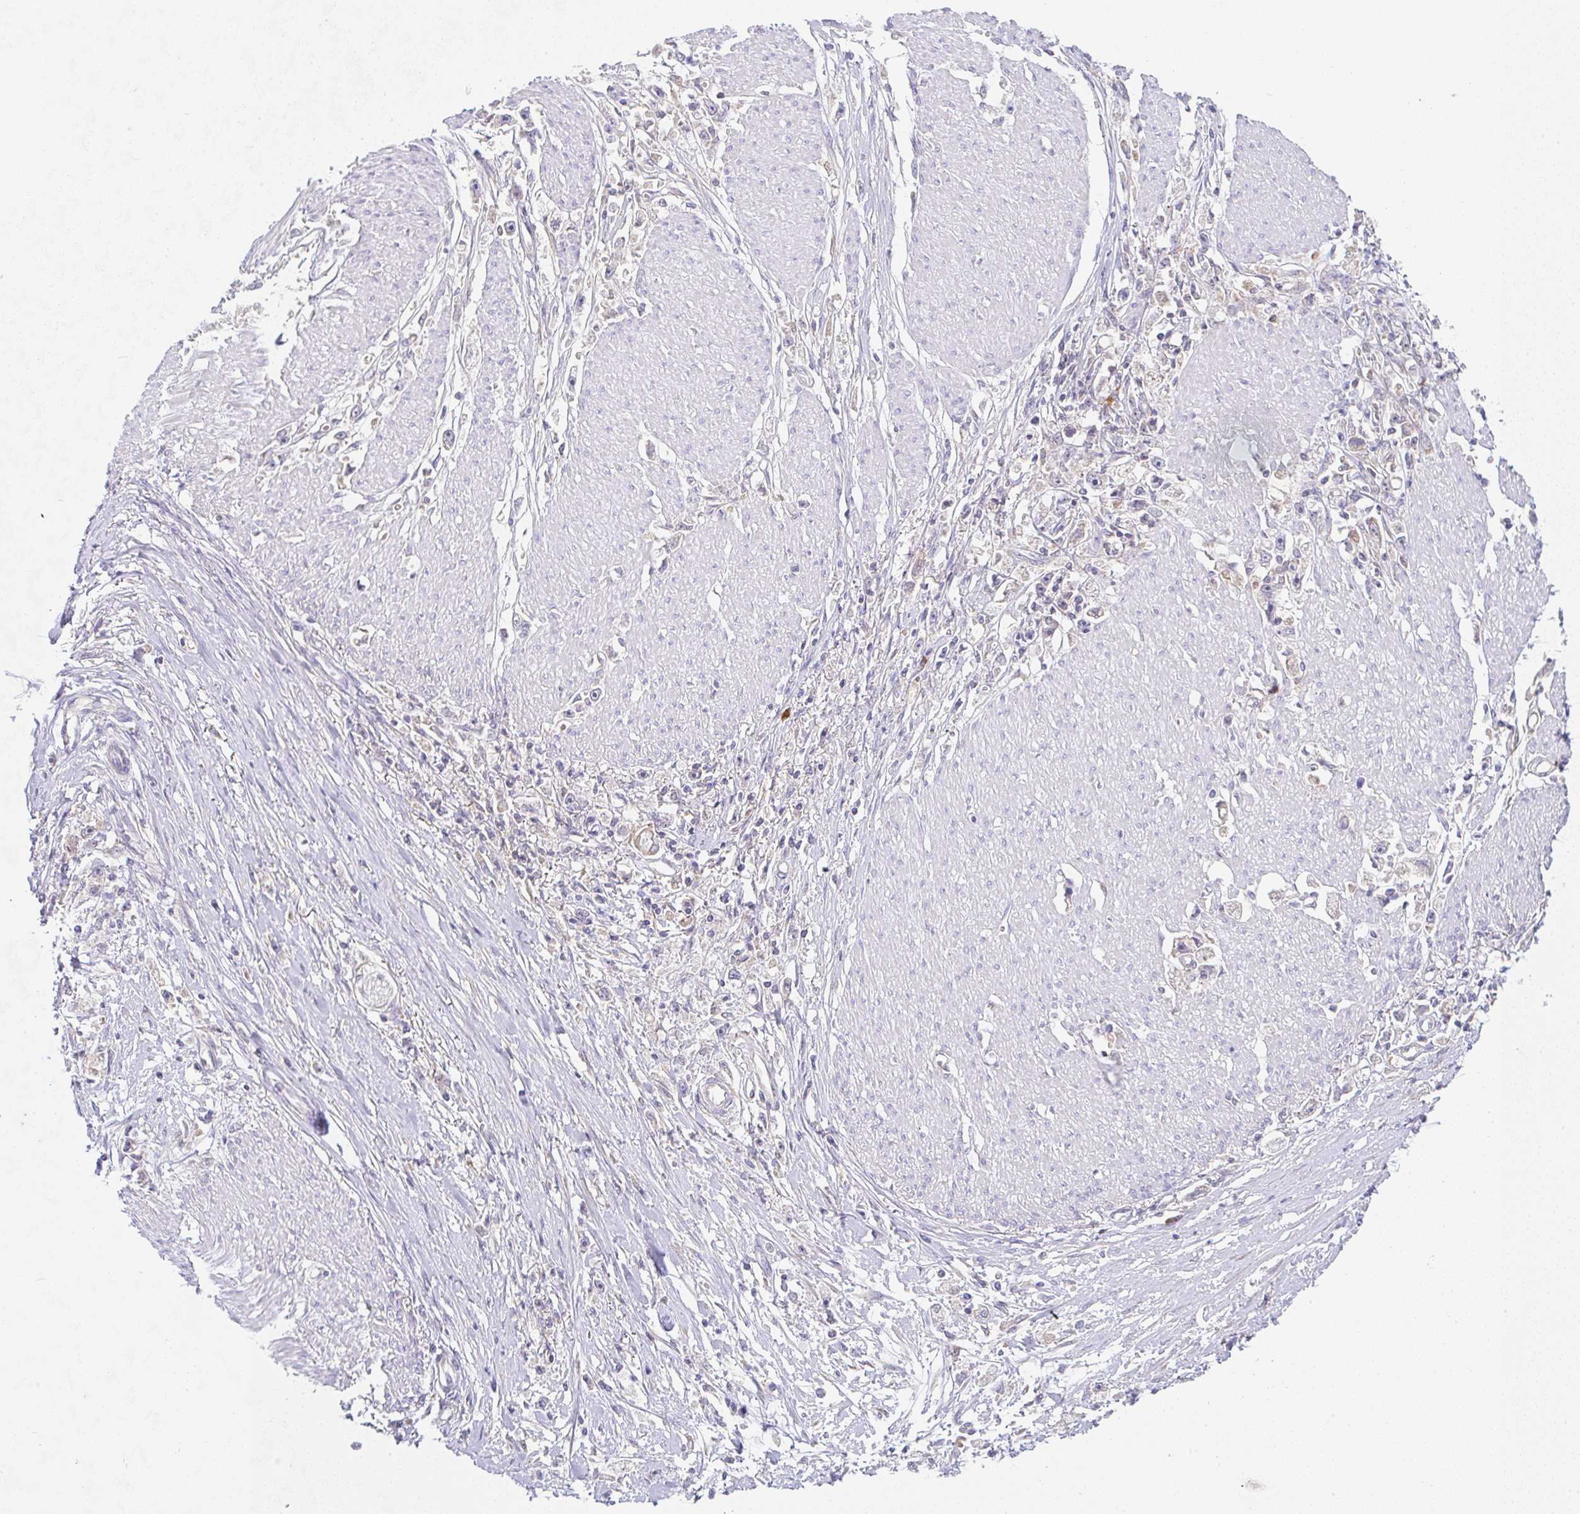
{"staining": {"intensity": "negative", "quantity": "none", "location": "none"}, "tissue": "stomach cancer", "cell_type": "Tumor cells", "image_type": "cancer", "snomed": [{"axis": "morphology", "description": "Adenocarcinoma, NOS"}, {"axis": "topography", "description": "Stomach"}], "caption": "Immunohistochemistry (IHC) image of neoplastic tissue: human stomach adenocarcinoma stained with DAB (3,3'-diaminobenzidine) reveals no significant protein staining in tumor cells.", "gene": "DERL2", "patient": {"sex": "female", "age": 59}}